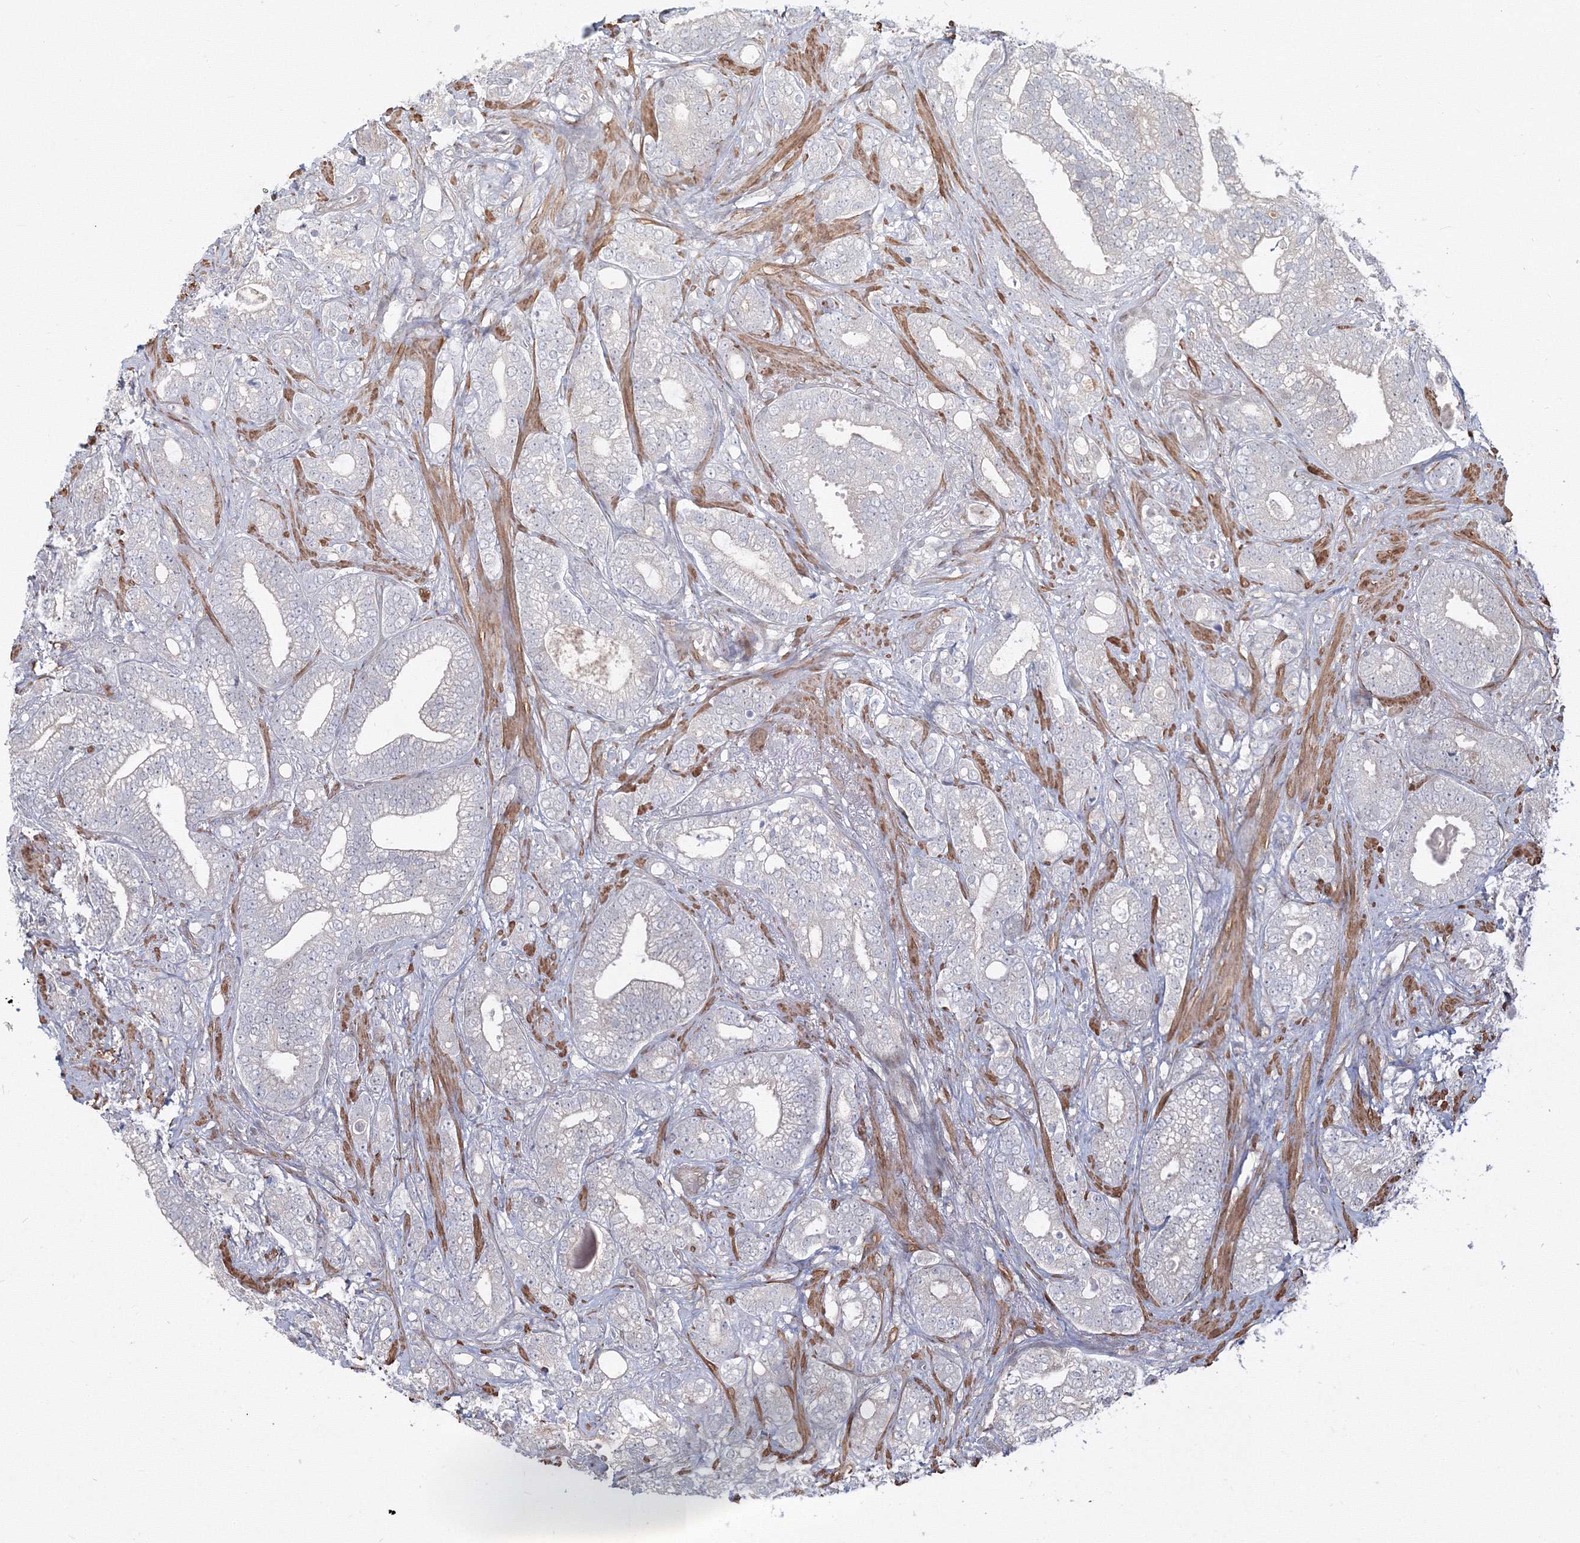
{"staining": {"intensity": "negative", "quantity": "none", "location": "none"}, "tissue": "prostate cancer", "cell_type": "Tumor cells", "image_type": "cancer", "snomed": [{"axis": "morphology", "description": "Adenocarcinoma, High grade"}, {"axis": "topography", "description": "Prostate and seminal vesicle, NOS"}], "caption": "DAB (3,3'-diaminobenzidine) immunohistochemical staining of prostate high-grade adenocarcinoma exhibits no significant expression in tumor cells.", "gene": "ARHGAP21", "patient": {"sex": "male", "age": 67}}